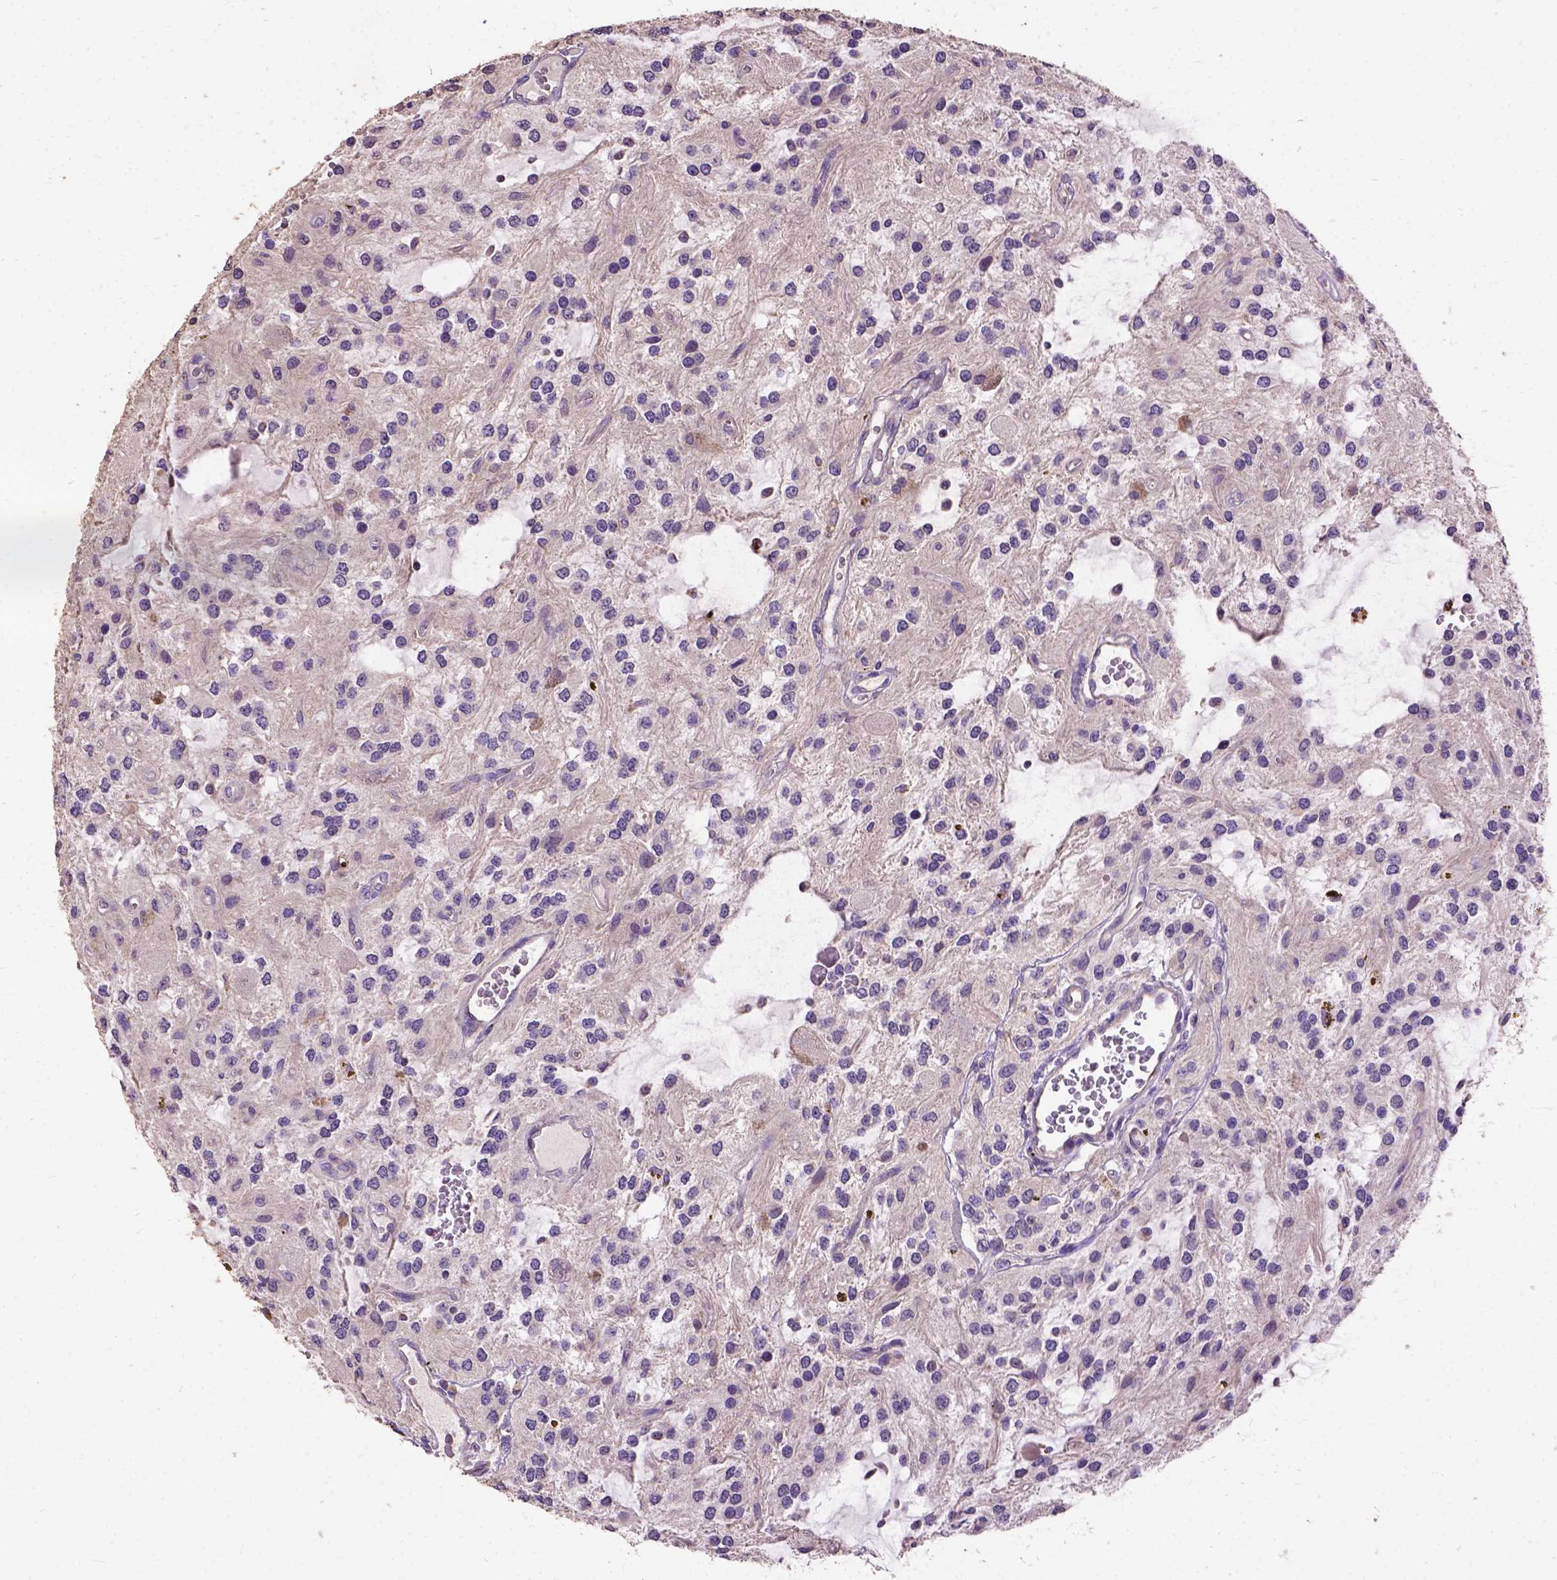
{"staining": {"intensity": "negative", "quantity": "none", "location": "none"}, "tissue": "glioma", "cell_type": "Tumor cells", "image_type": "cancer", "snomed": [{"axis": "morphology", "description": "Glioma, malignant, Low grade"}, {"axis": "topography", "description": "Cerebellum"}], "caption": "This is an IHC micrograph of glioma. There is no staining in tumor cells.", "gene": "DQX1", "patient": {"sex": "female", "age": 14}}